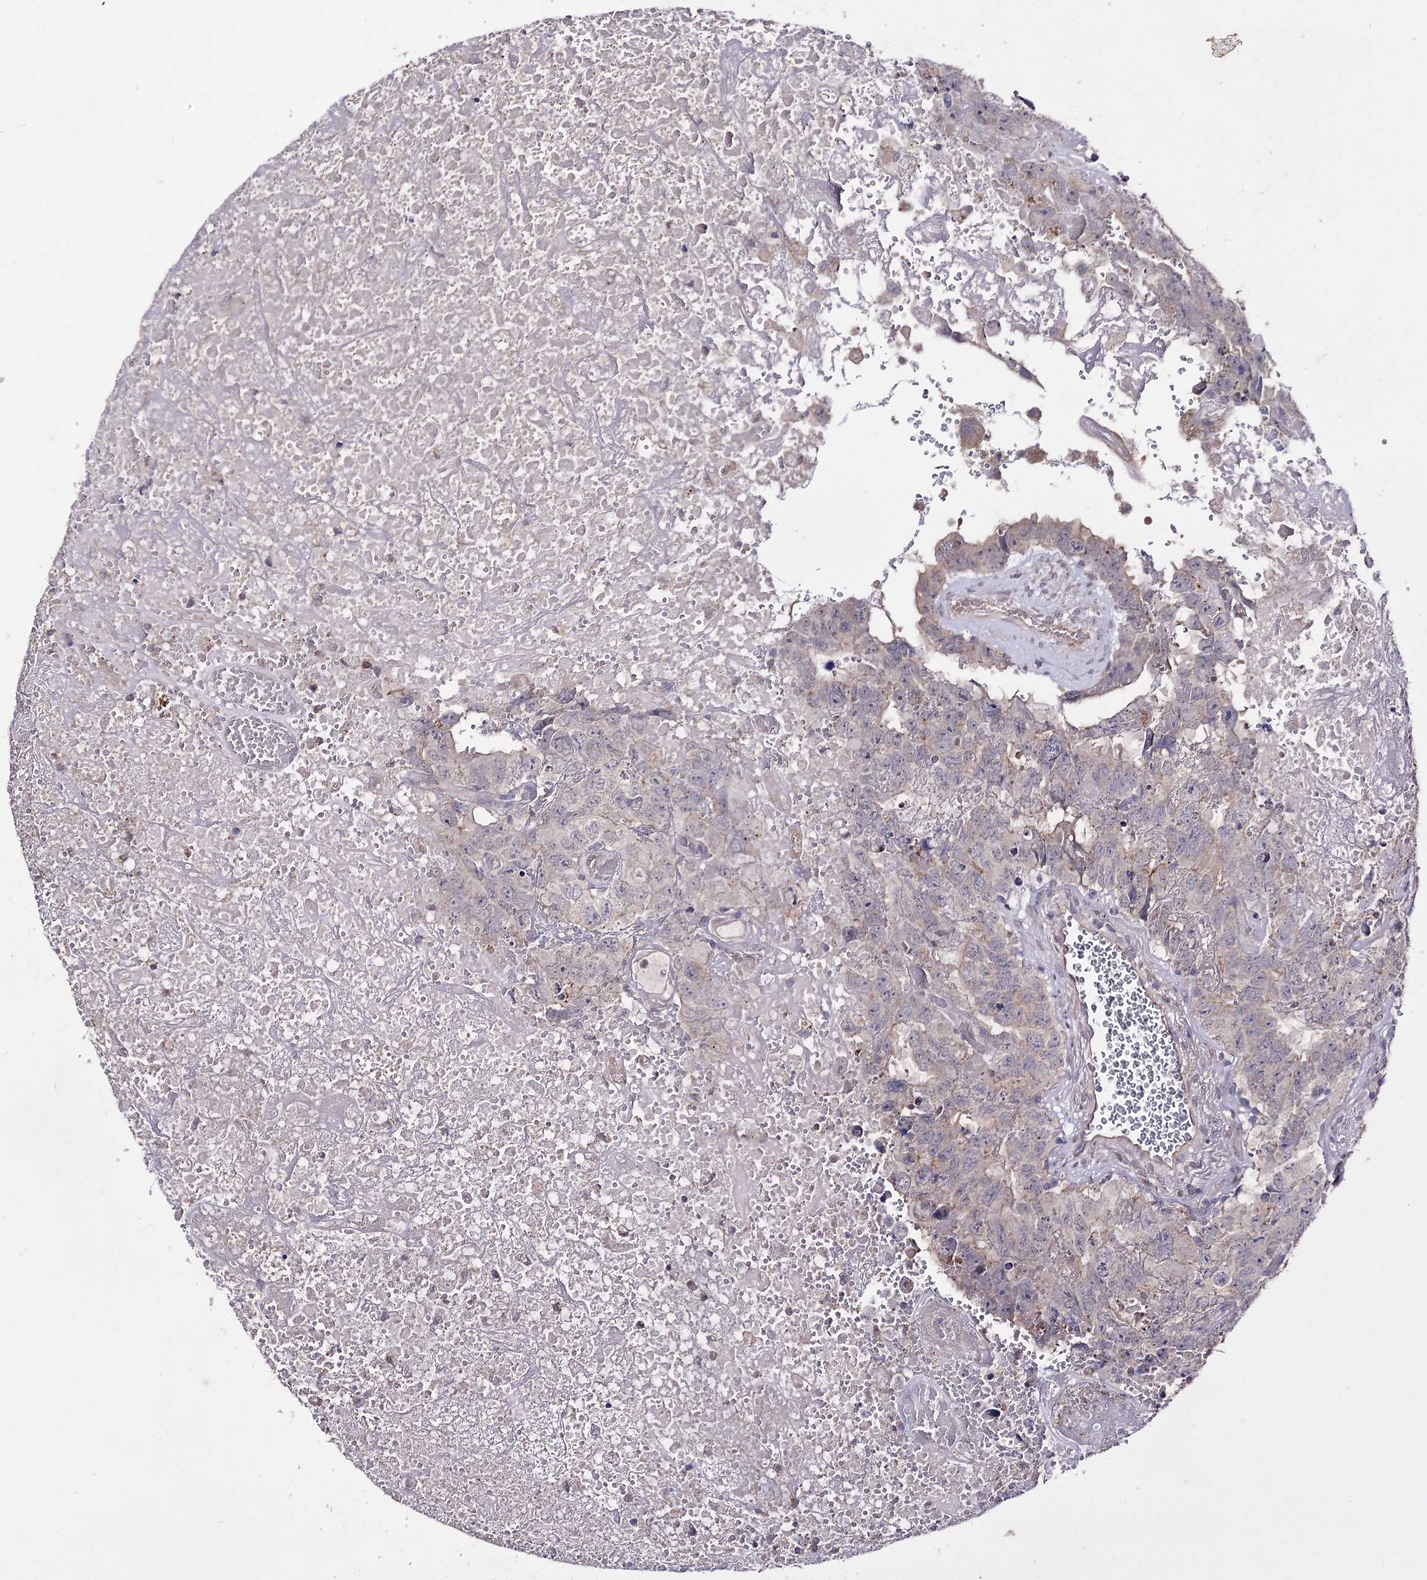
{"staining": {"intensity": "negative", "quantity": "none", "location": "none"}, "tissue": "testis cancer", "cell_type": "Tumor cells", "image_type": "cancer", "snomed": [{"axis": "morphology", "description": "Carcinoma, Embryonal, NOS"}, {"axis": "topography", "description": "Testis"}], "caption": "Immunohistochemical staining of human embryonal carcinoma (testis) displays no significant expression in tumor cells.", "gene": "AURKC", "patient": {"sex": "male", "age": 45}}